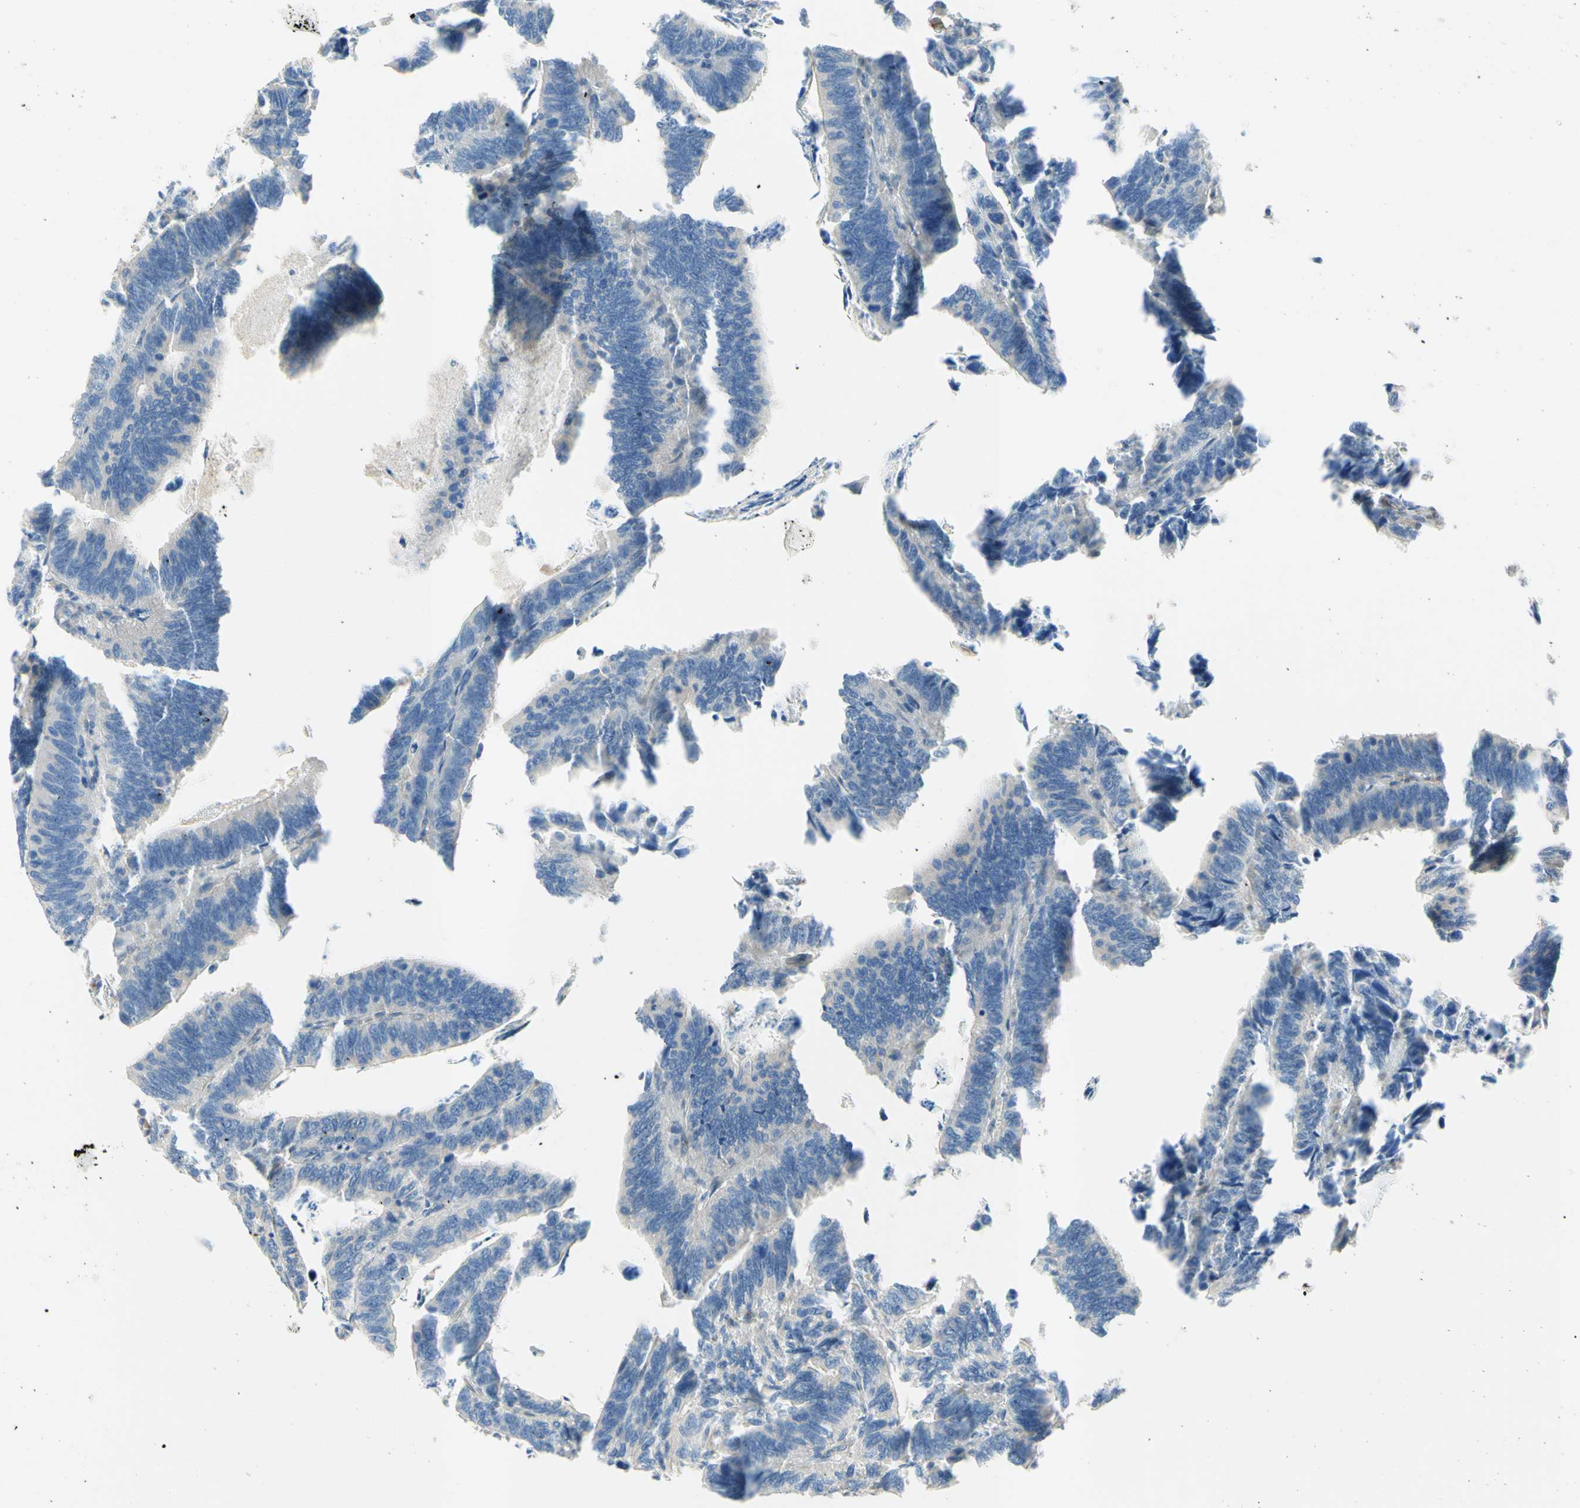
{"staining": {"intensity": "weak", "quantity": "25%-75%", "location": "cytoplasmic/membranous"}, "tissue": "colorectal cancer", "cell_type": "Tumor cells", "image_type": "cancer", "snomed": [{"axis": "morphology", "description": "Adenocarcinoma, NOS"}, {"axis": "topography", "description": "Colon"}], "caption": "Adenocarcinoma (colorectal) tissue demonstrates weak cytoplasmic/membranous expression in approximately 25%-75% of tumor cells, visualized by immunohistochemistry. (brown staining indicates protein expression, while blue staining denotes nuclei).", "gene": "TRAF2", "patient": {"sex": "male", "age": 72}}